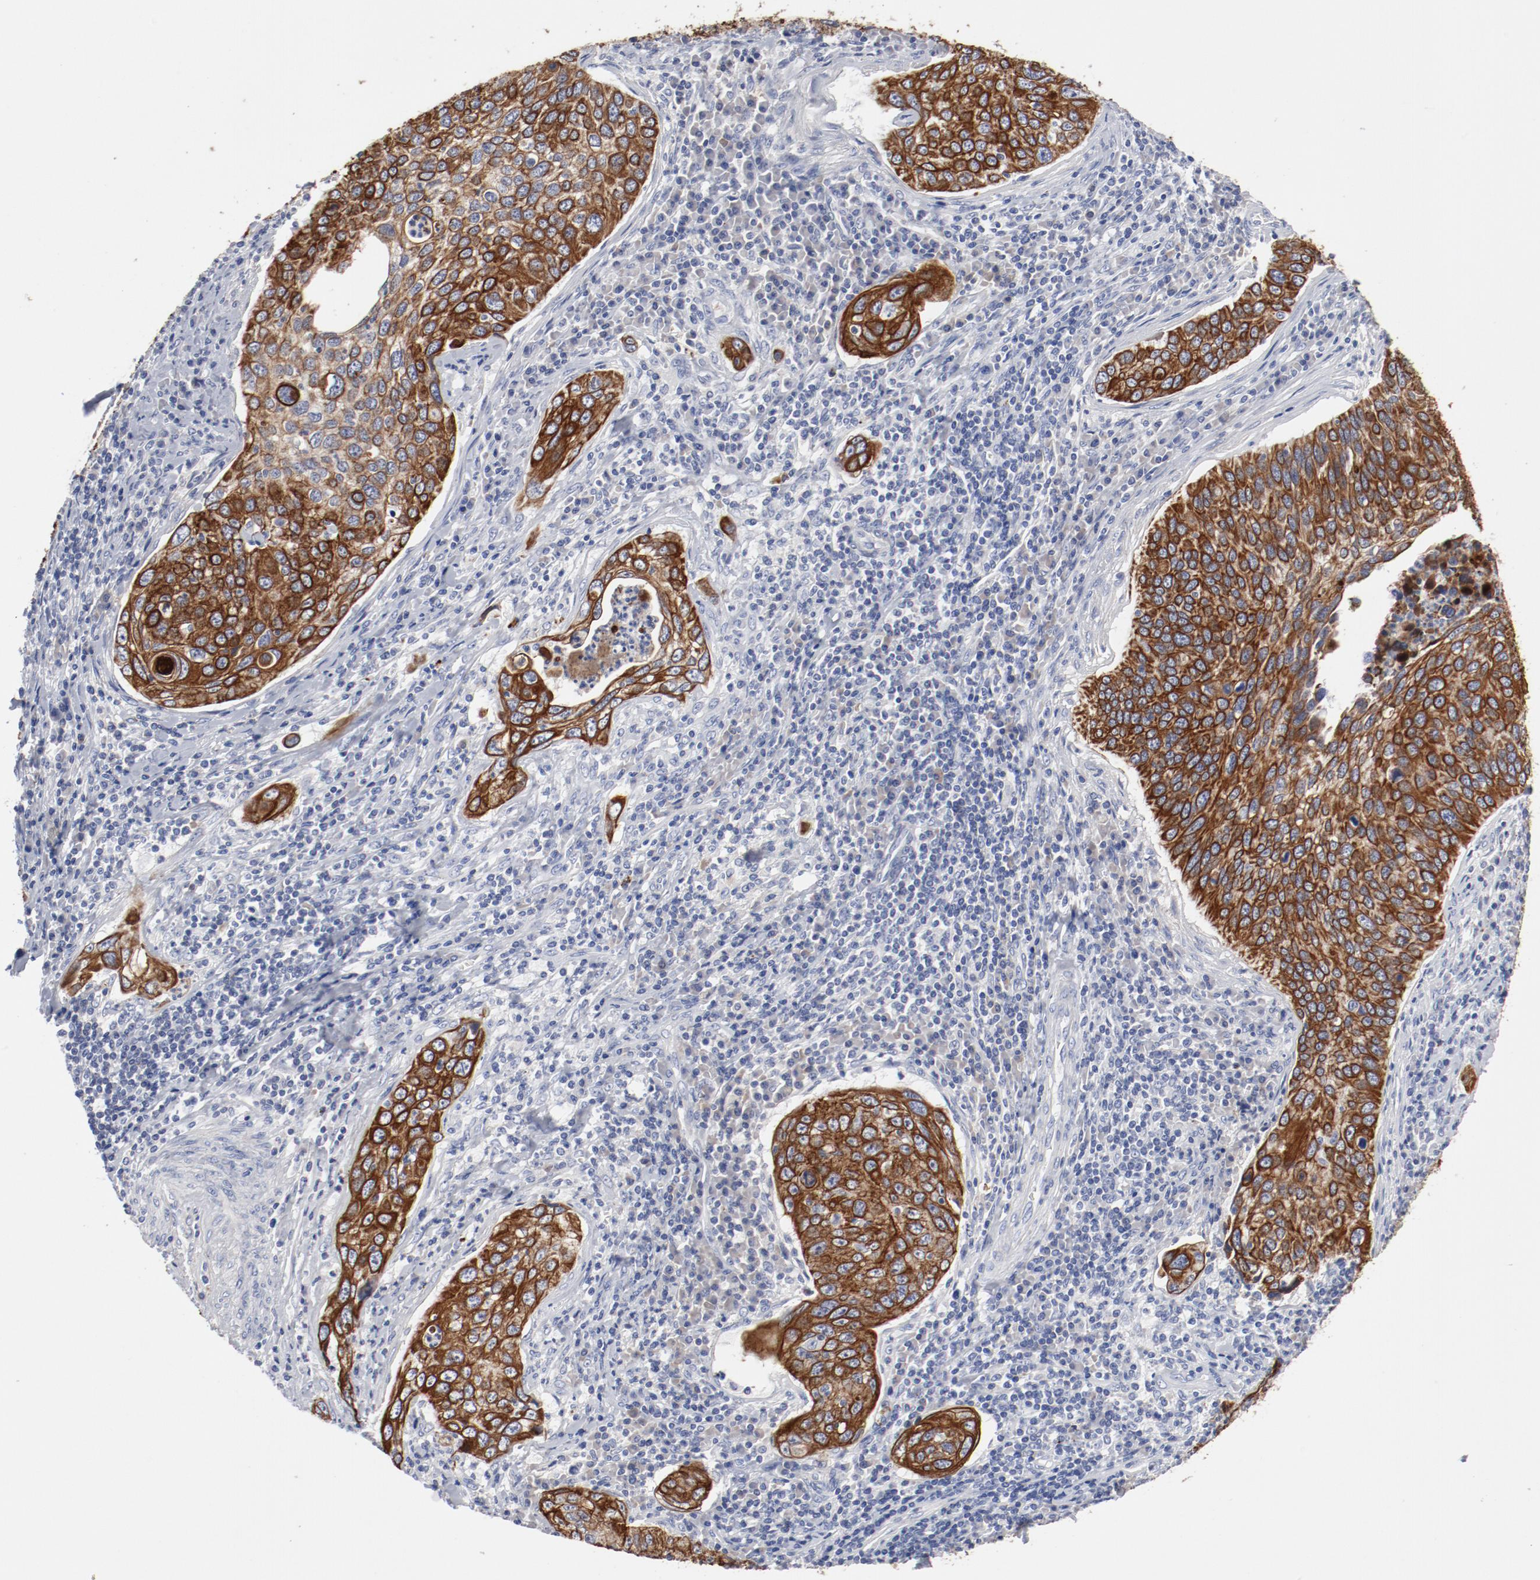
{"staining": {"intensity": "strong", "quantity": ">75%", "location": "cytoplasmic/membranous"}, "tissue": "cervical cancer", "cell_type": "Tumor cells", "image_type": "cancer", "snomed": [{"axis": "morphology", "description": "Squamous cell carcinoma, NOS"}, {"axis": "topography", "description": "Cervix"}], "caption": "Human squamous cell carcinoma (cervical) stained with a brown dye shows strong cytoplasmic/membranous positive expression in about >75% of tumor cells.", "gene": "TSPAN6", "patient": {"sex": "female", "age": 53}}